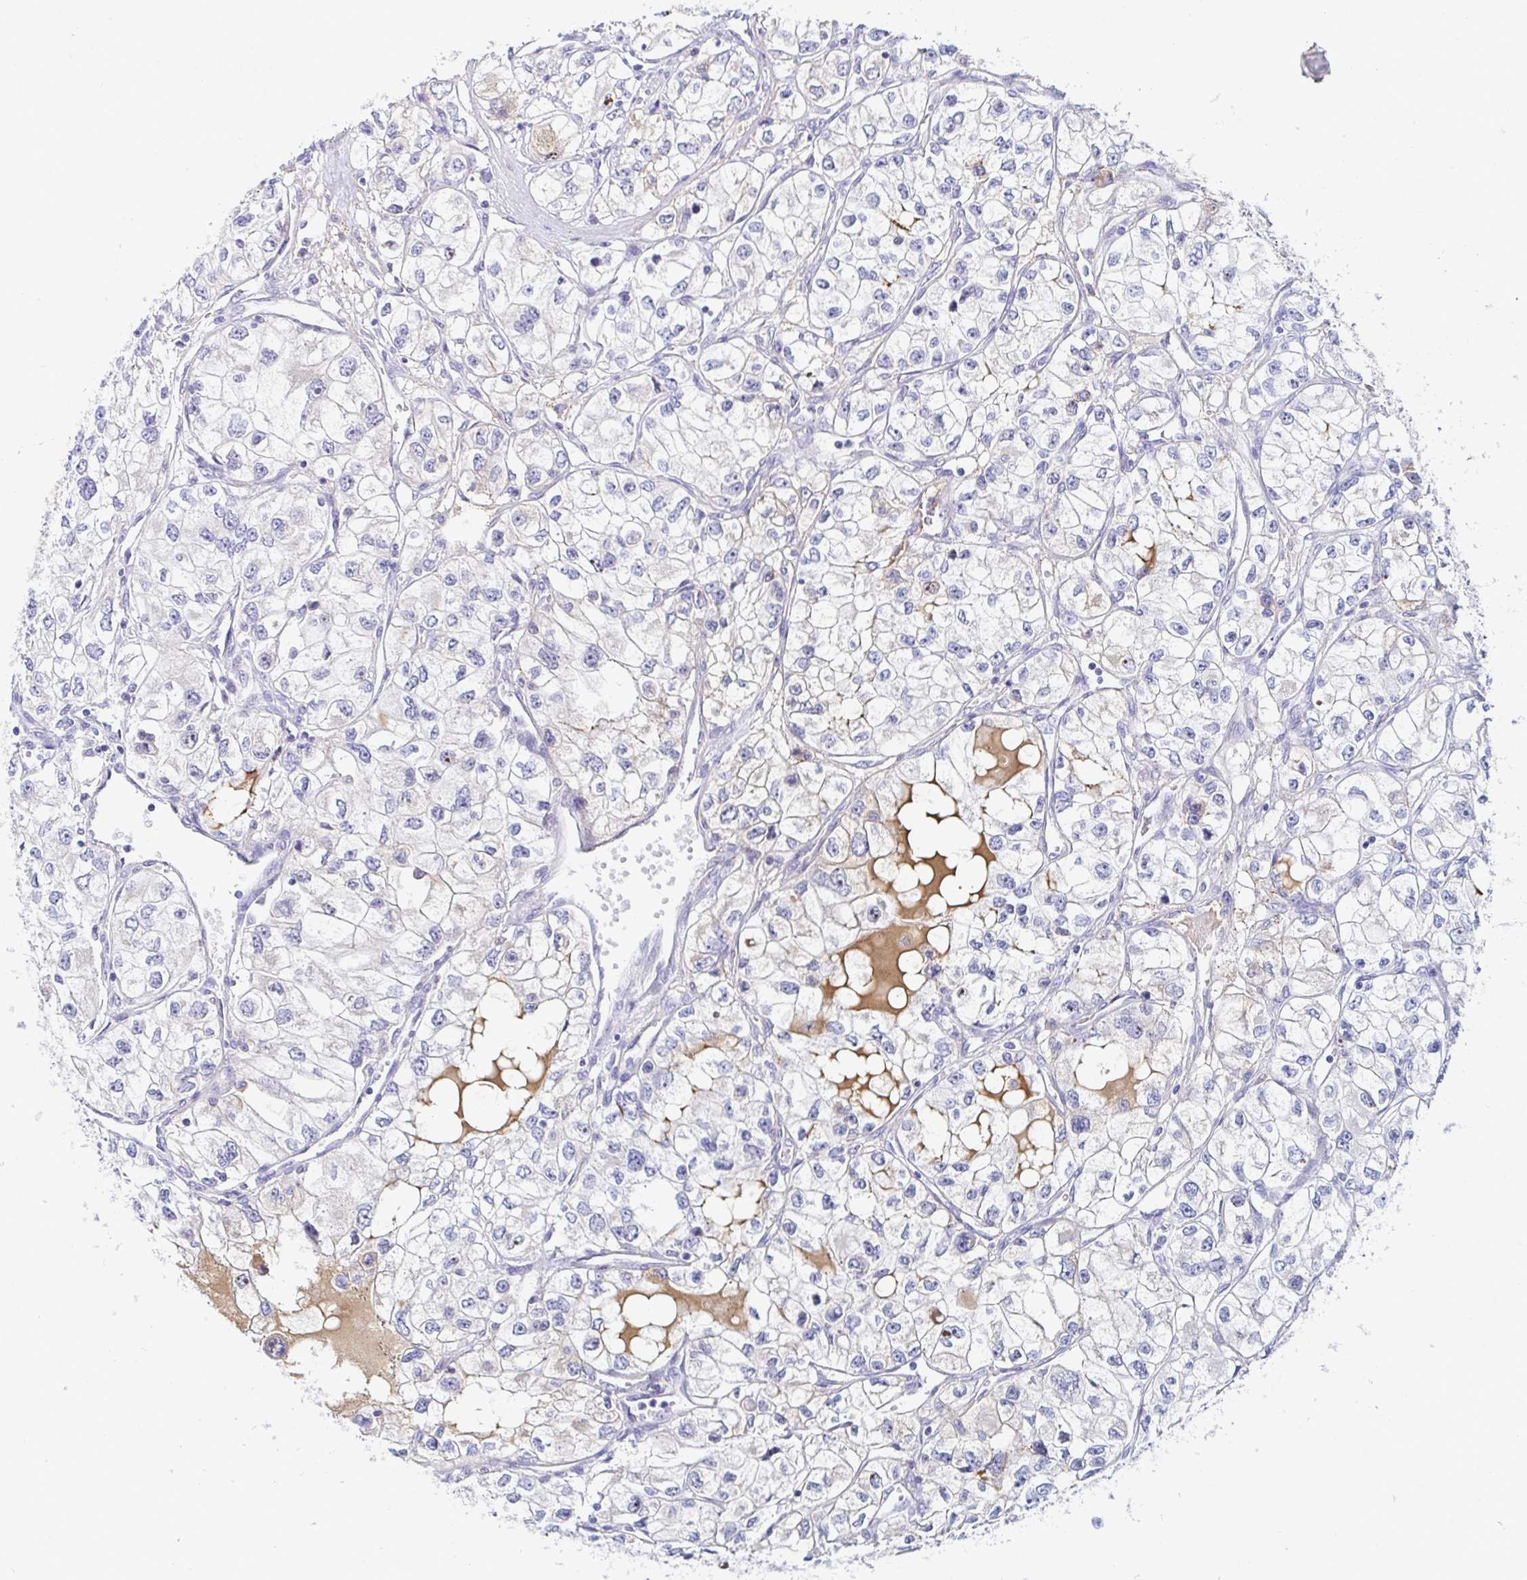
{"staining": {"intensity": "negative", "quantity": "none", "location": "none"}, "tissue": "renal cancer", "cell_type": "Tumor cells", "image_type": "cancer", "snomed": [{"axis": "morphology", "description": "Adenocarcinoma, NOS"}, {"axis": "topography", "description": "Kidney"}], "caption": "Protein analysis of renal adenocarcinoma shows no significant positivity in tumor cells.", "gene": "C4orf17", "patient": {"sex": "female", "age": 59}}